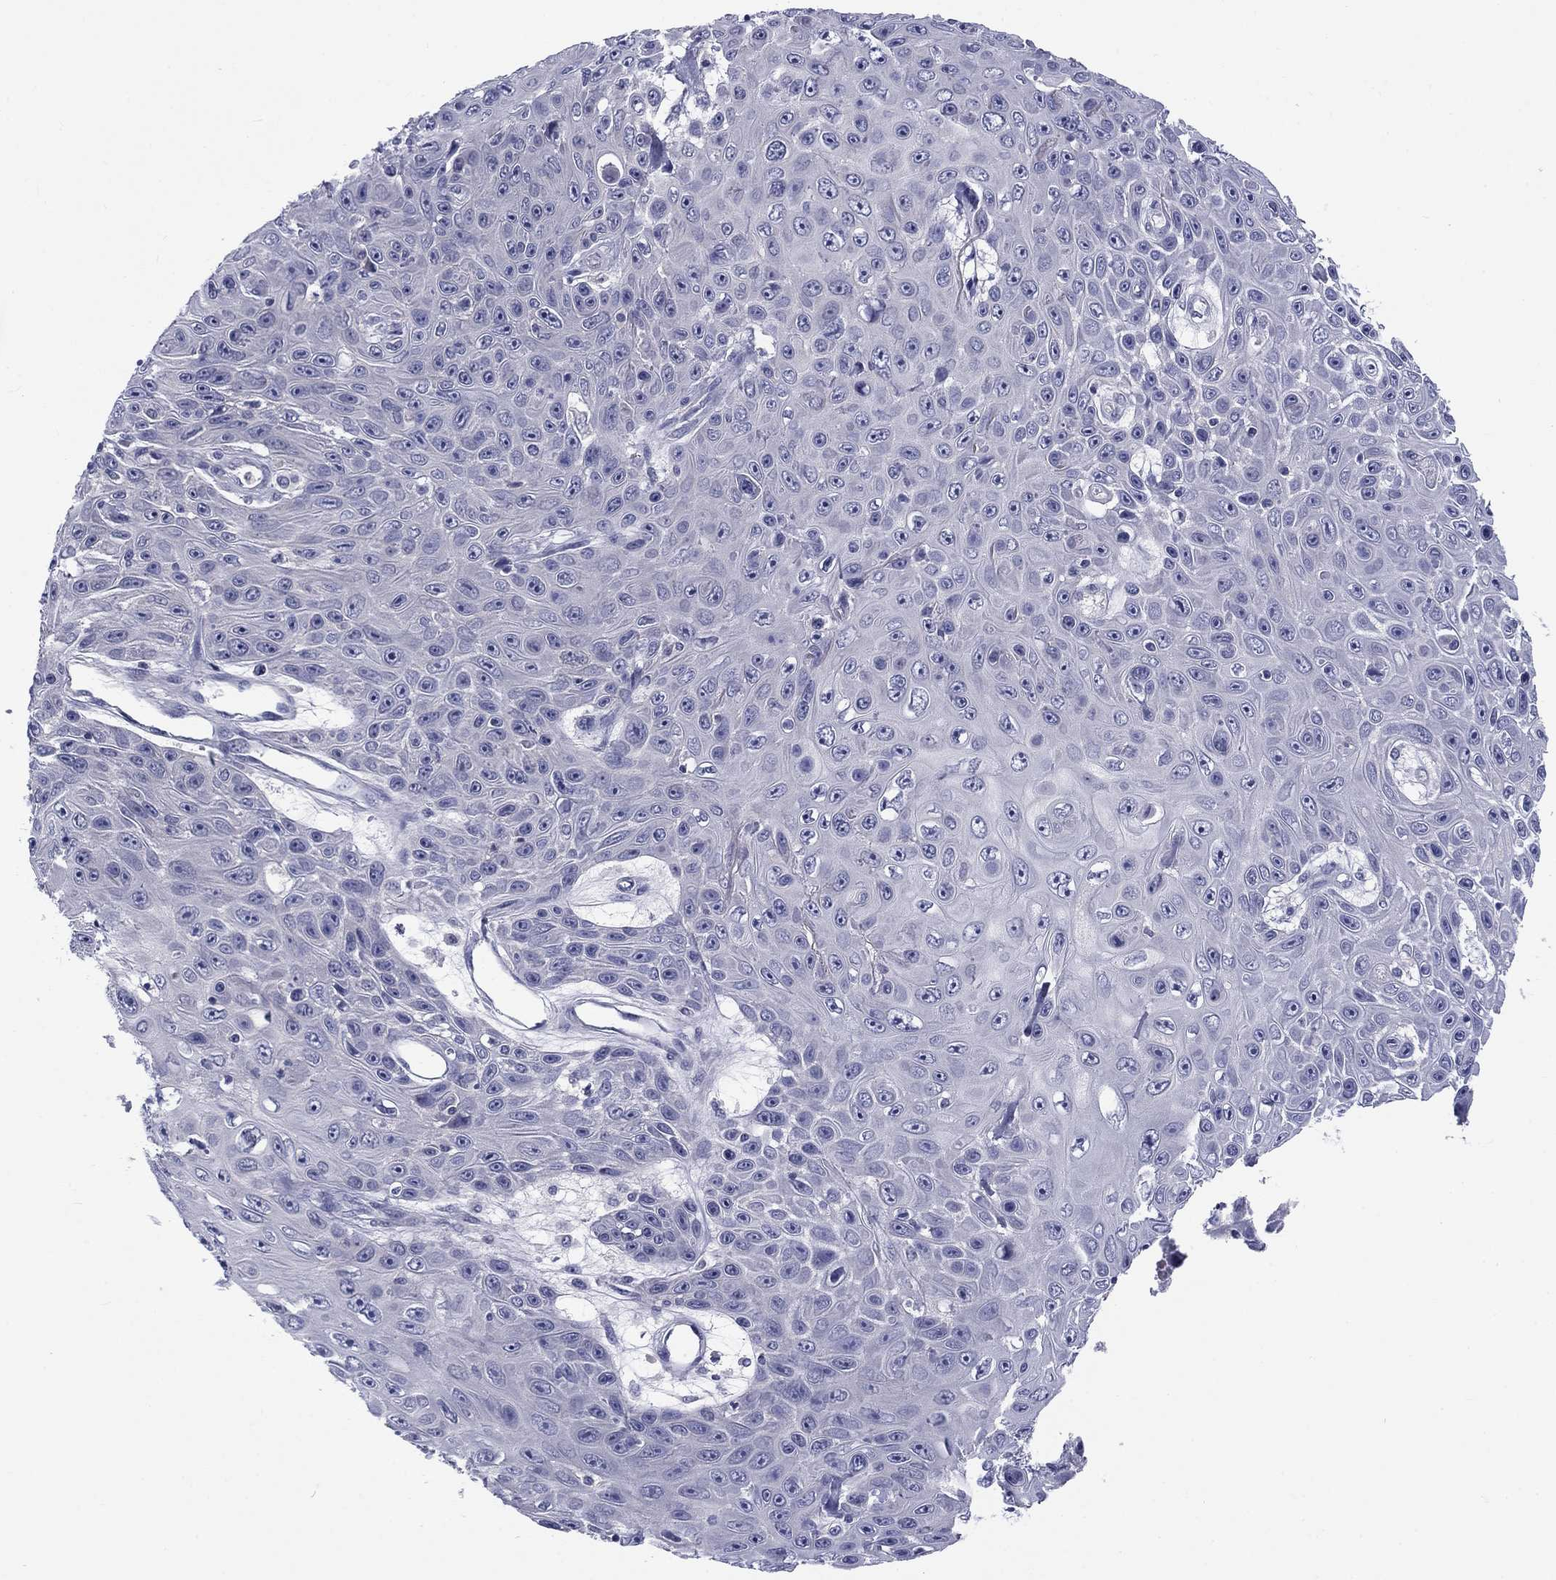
{"staining": {"intensity": "negative", "quantity": "none", "location": "none"}, "tissue": "skin cancer", "cell_type": "Tumor cells", "image_type": "cancer", "snomed": [{"axis": "morphology", "description": "Squamous cell carcinoma, NOS"}, {"axis": "topography", "description": "Skin"}], "caption": "Squamous cell carcinoma (skin) stained for a protein using immunohistochemistry exhibits no expression tumor cells.", "gene": "CACNA1A", "patient": {"sex": "male", "age": 82}}